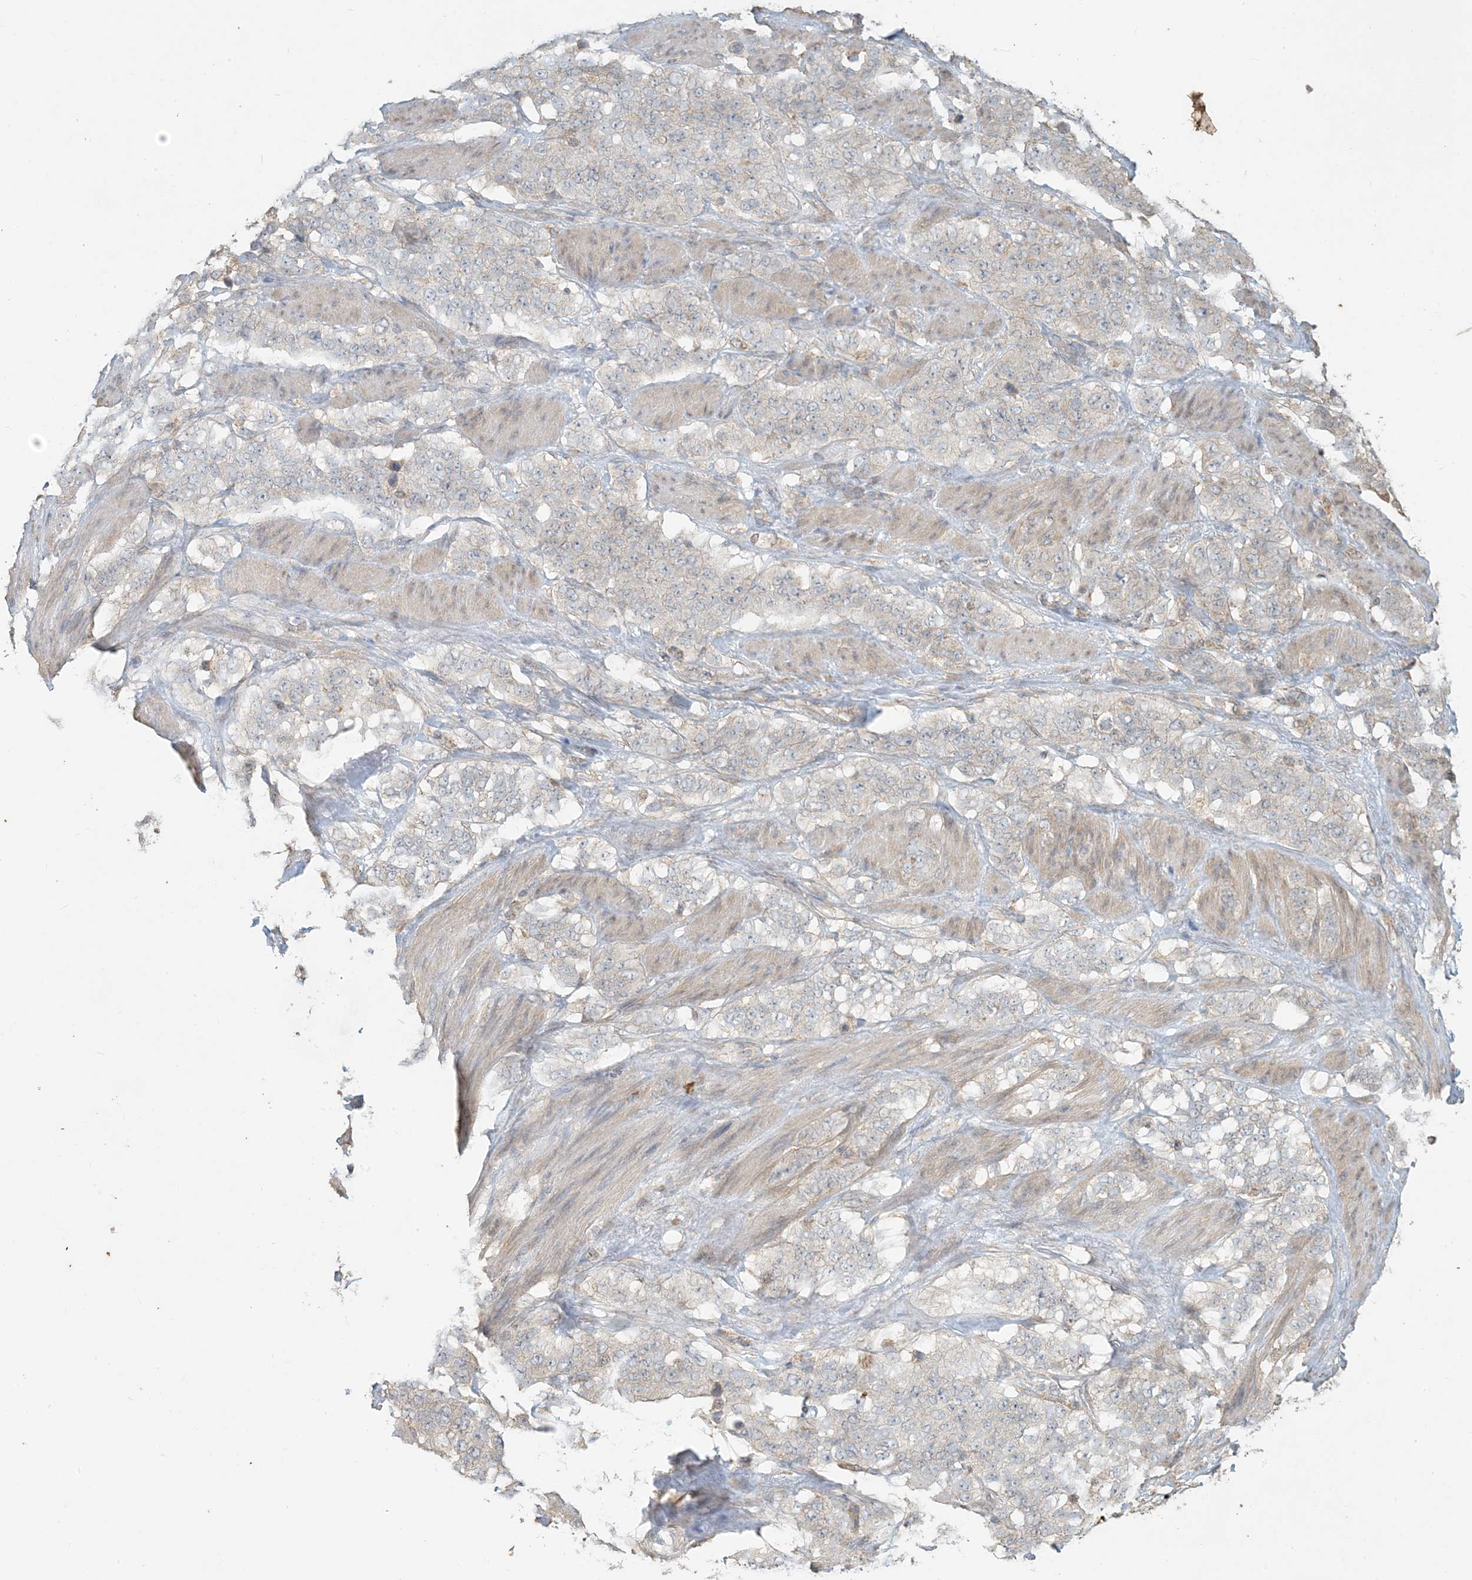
{"staining": {"intensity": "negative", "quantity": "none", "location": "none"}, "tissue": "stomach cancer", "cell_type": "Tumor cells", "image_type": "cancer", "snomed": [{"axis": "morphology", "description": "Adenocarcinoma, NOS"}, {"axis": "topography", "description": "Stomach"}], "caption": "Protein analysis of stomach adenocarcinoma displays no significant expression in tumor cells. Brightfield microscopy of IHC stained with DAB (brown) and hematoxylin (blue), captured at high magnification.", "gene": "MCOLN1", "patient": {"sex": "male", "age": 48}}